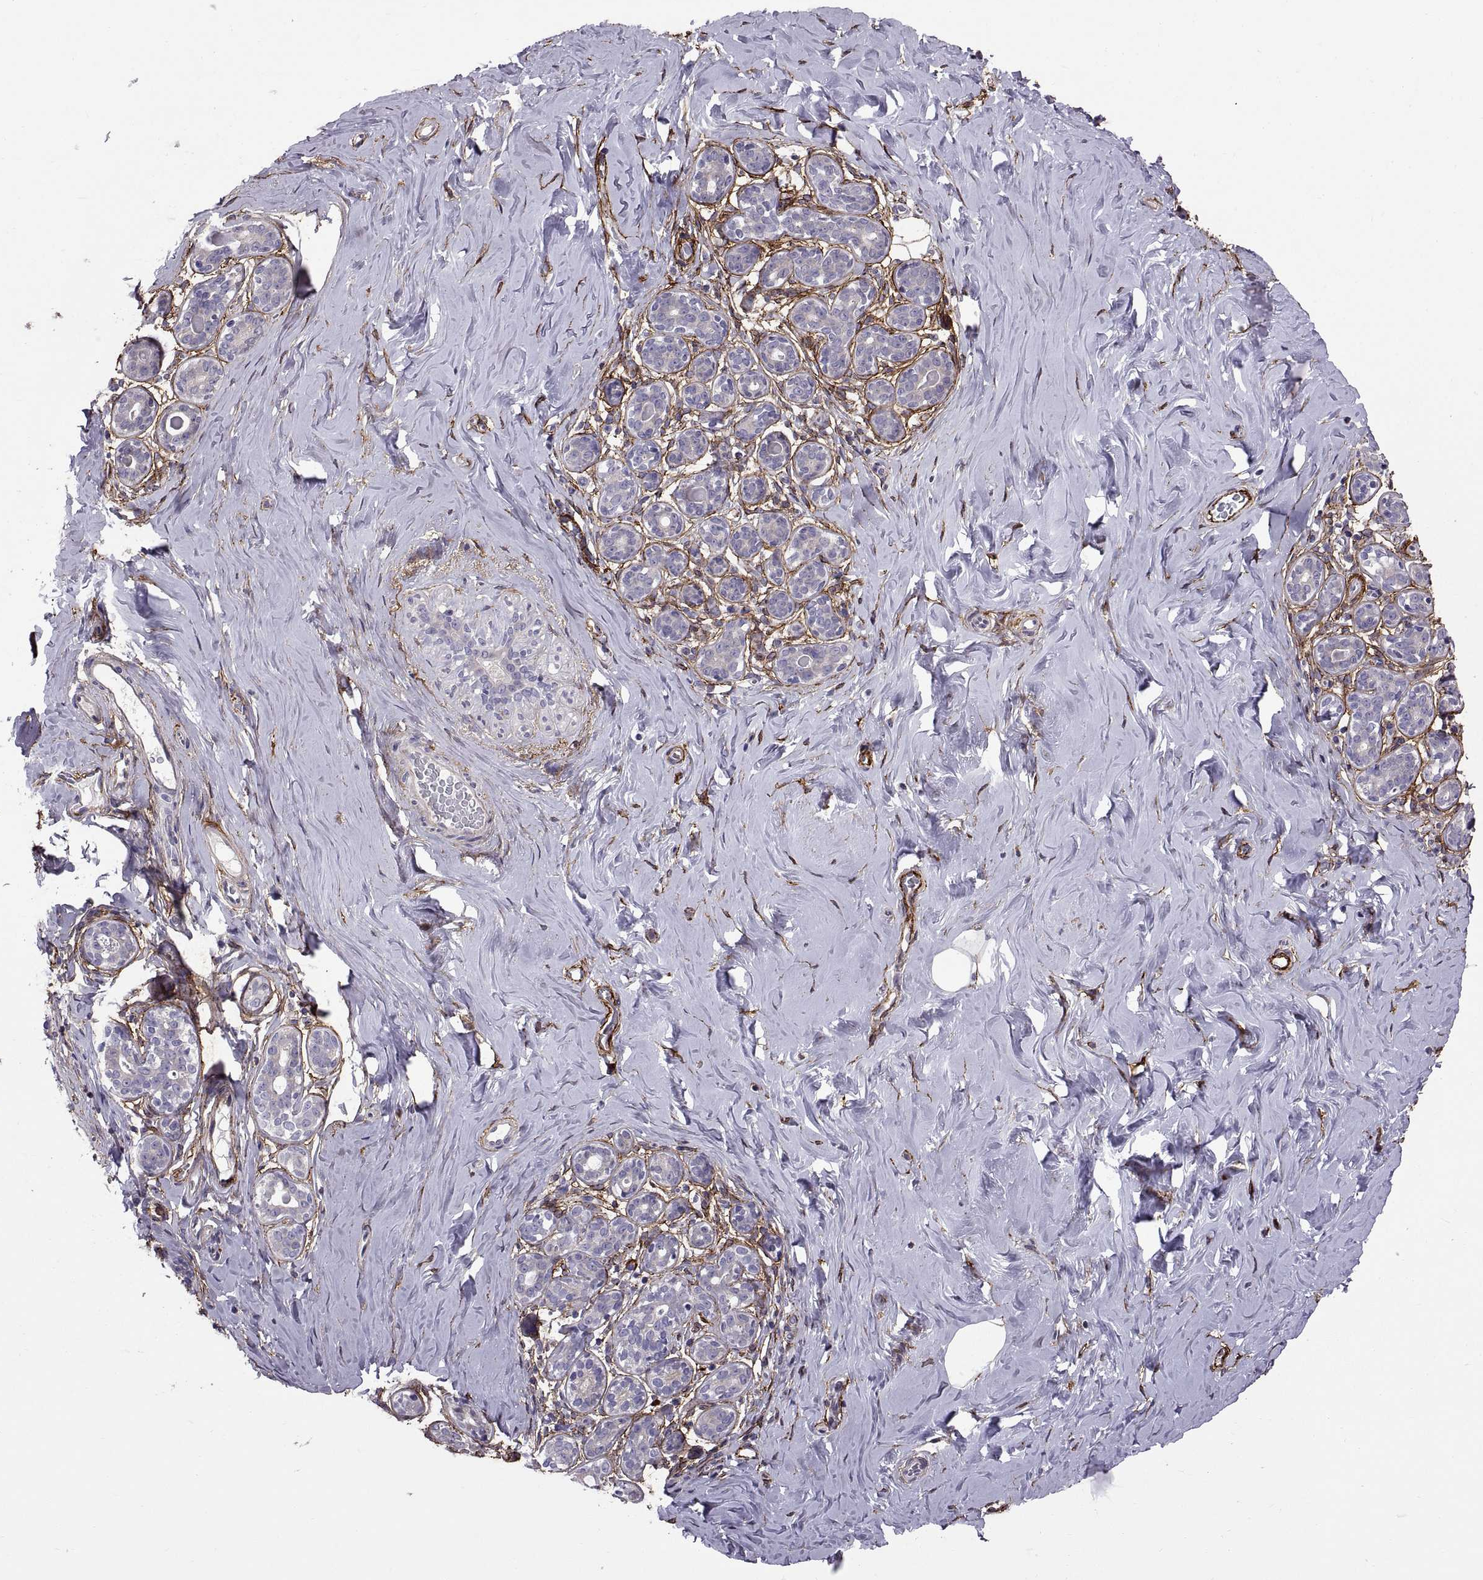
{"staining": {"intensity": "negative", "quantity": "none", "location": "none"}, "tissue": "breast", "cell_type": "Adipocytes", "image_type": "normal", "snomed": [{"axis": "morphology", "description": "Normal tissue, NOS"}, {"axis": "topography", "description": "Skin"}, {"axis": "topography", "description": "Breast"}], "caption": "The photomicrograph displays no staining of adipocytes in benign breast. Nuclei are stained in blue.", "gene": "EMILIN2", "patient": {"sex": "female", "age": 43}}